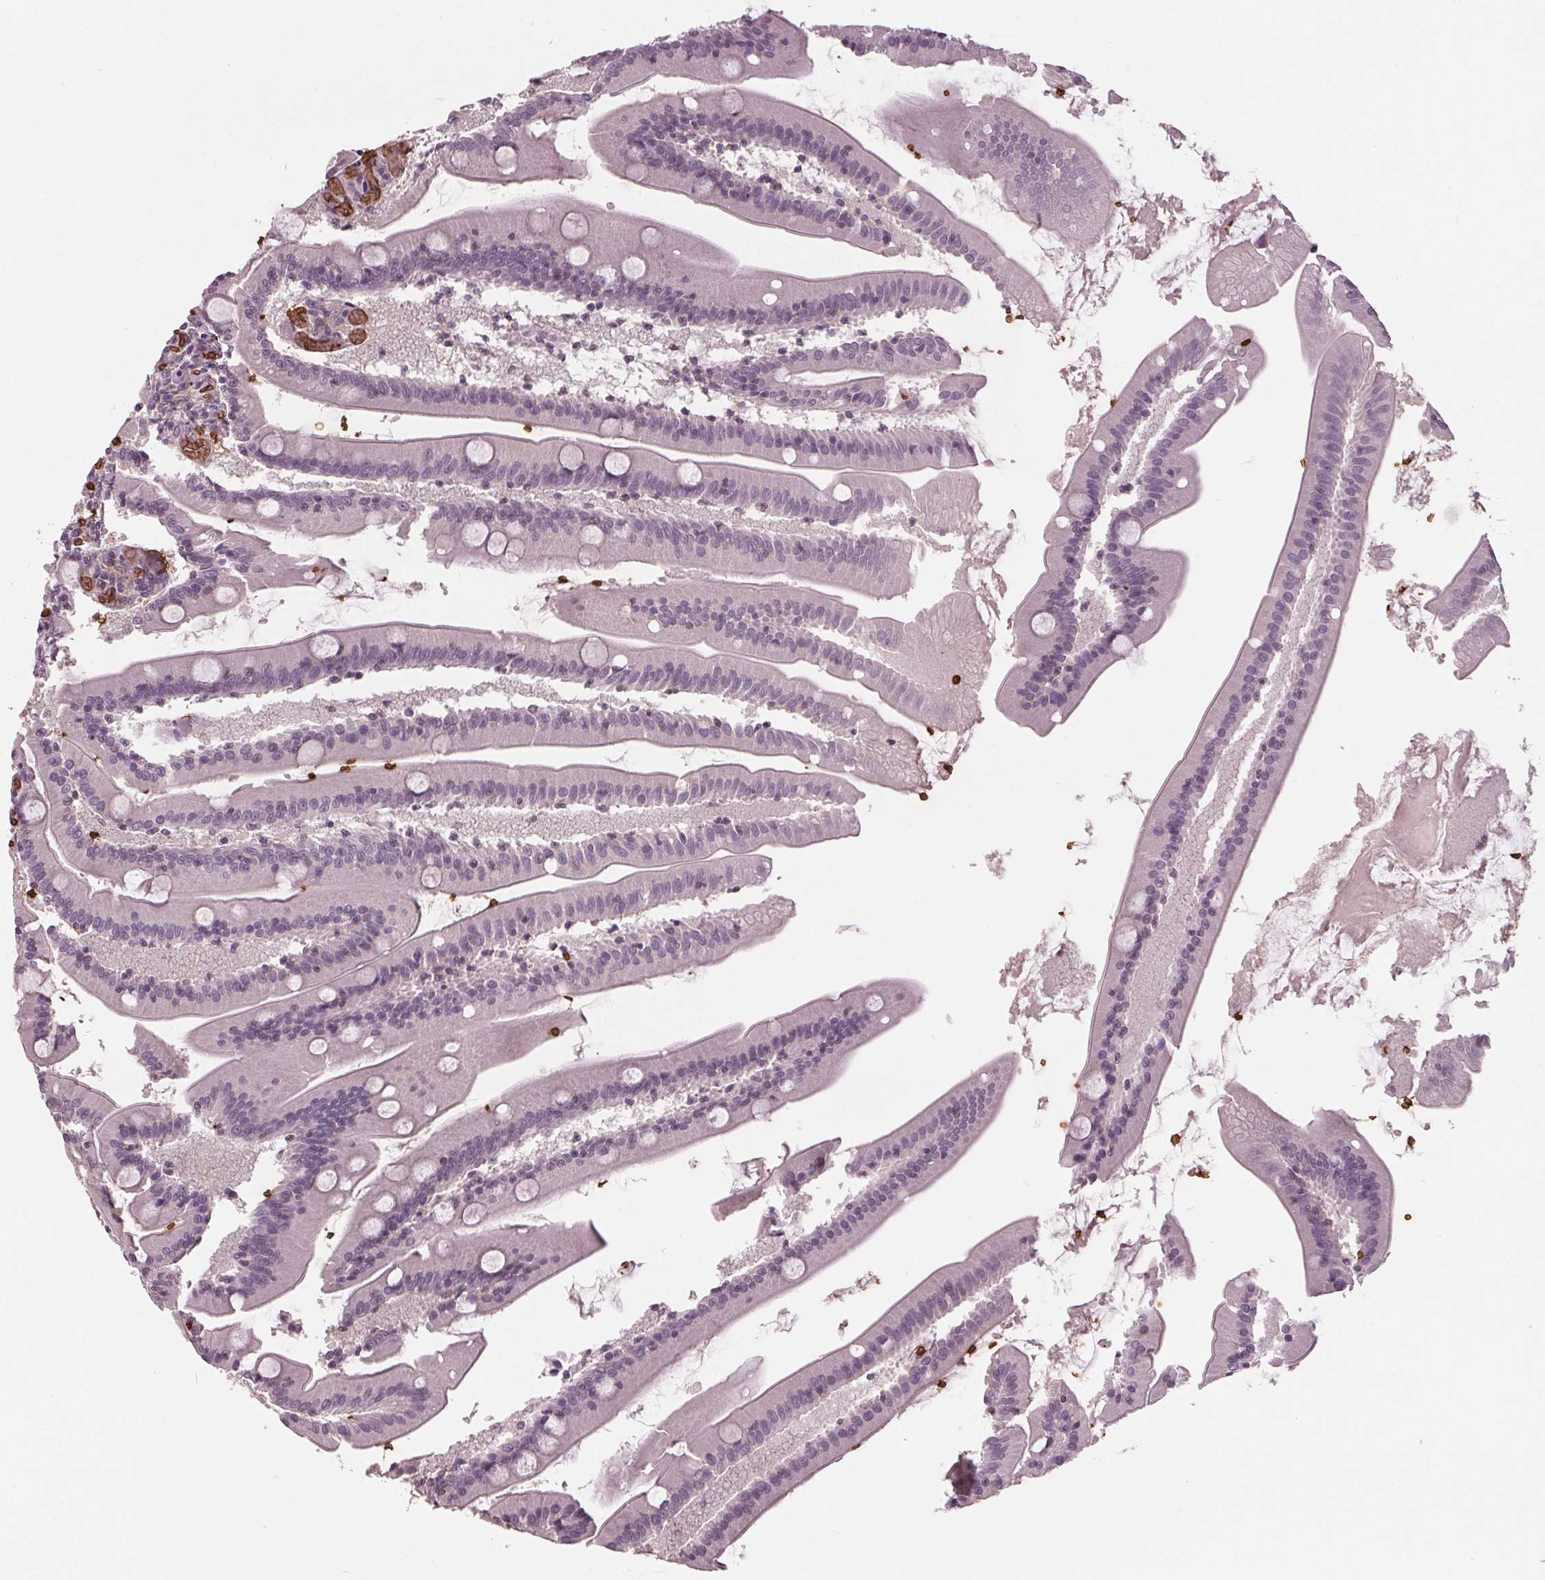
{"staining": {"intensity": "negative", "quantity": "none", "location": "none"}, "tissue": "small intestine", "cell_type": "Glandular cells", "image_type": "normal", "snomed": [{"axis": "morphology", "description": "Normal tissue, NOS"}, {"axis": "topography", "description": "Small intestine"}], "caption": "Immunohistochemical staining of normal small intestine exhibits no significant positivity in glandular cells. Brightfield microscopy of immunohistochemistry (IHC) stained with DAB (3,3'-diaminobenzidine) (brown) and hematoxylin (blue), captured at high magnification.", "gene": "SLC4A1", "patient": {"sex": "male", "age": 37}}